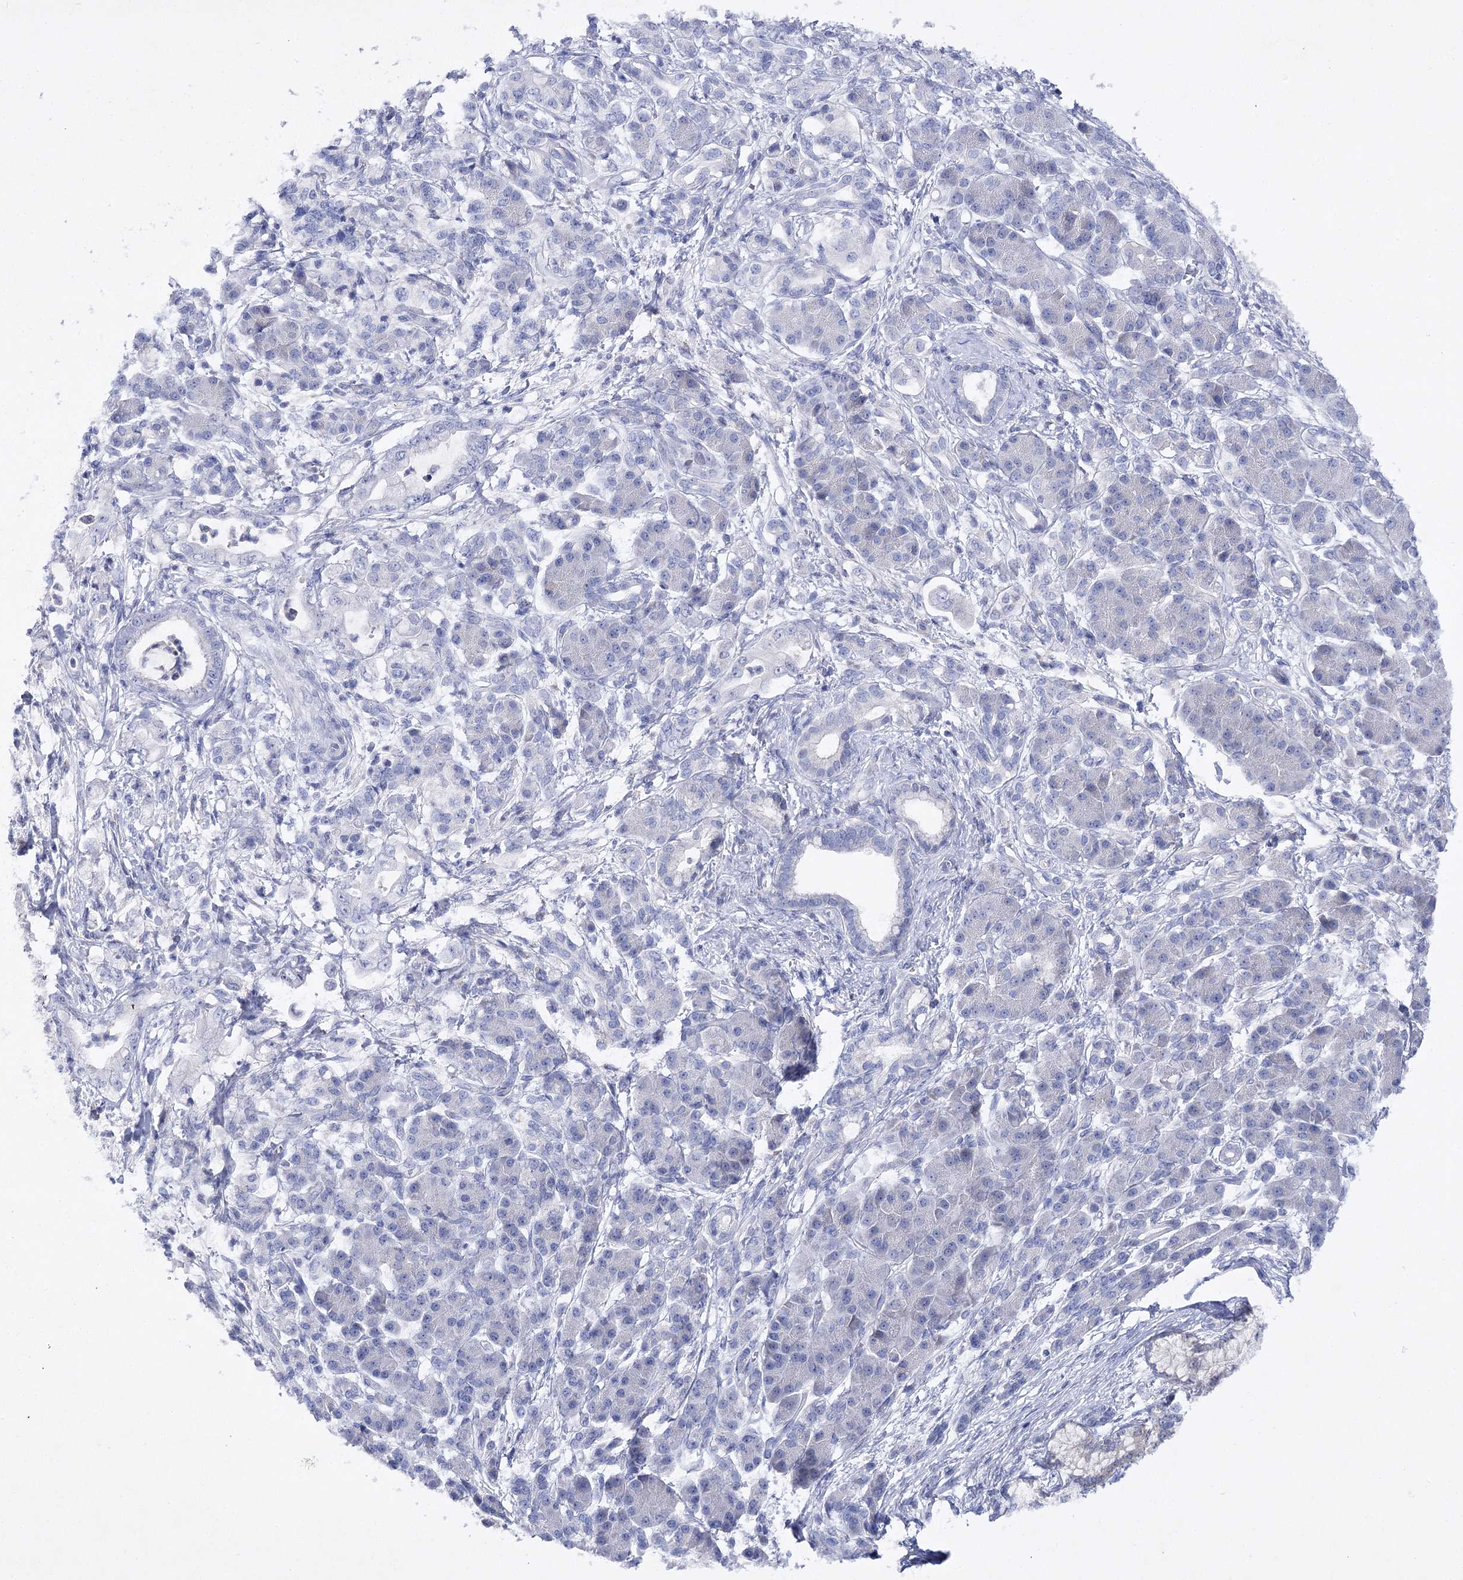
{"staining": {"intensity": "negative", "quantity": "none", "location": "none"}, "tissue": "pancreatic cancer", "cell_type": "Tumor cells", "image_type": "cancer", "snomed": [{"axis": "morphology", "description": "Adenocarcinoma, NOS"}, {"axis": "topography", "description": "Pancreas"}], "caption": "This image is of pancreatic cancer (adenocarcinoma) stained with immunohistochemistry to label a protein in brown with the nuclei are counter-stained blue. There is no expression in tumor cells.", "gene": "BCR", "patient": {"sex": "female", "age": 55}}